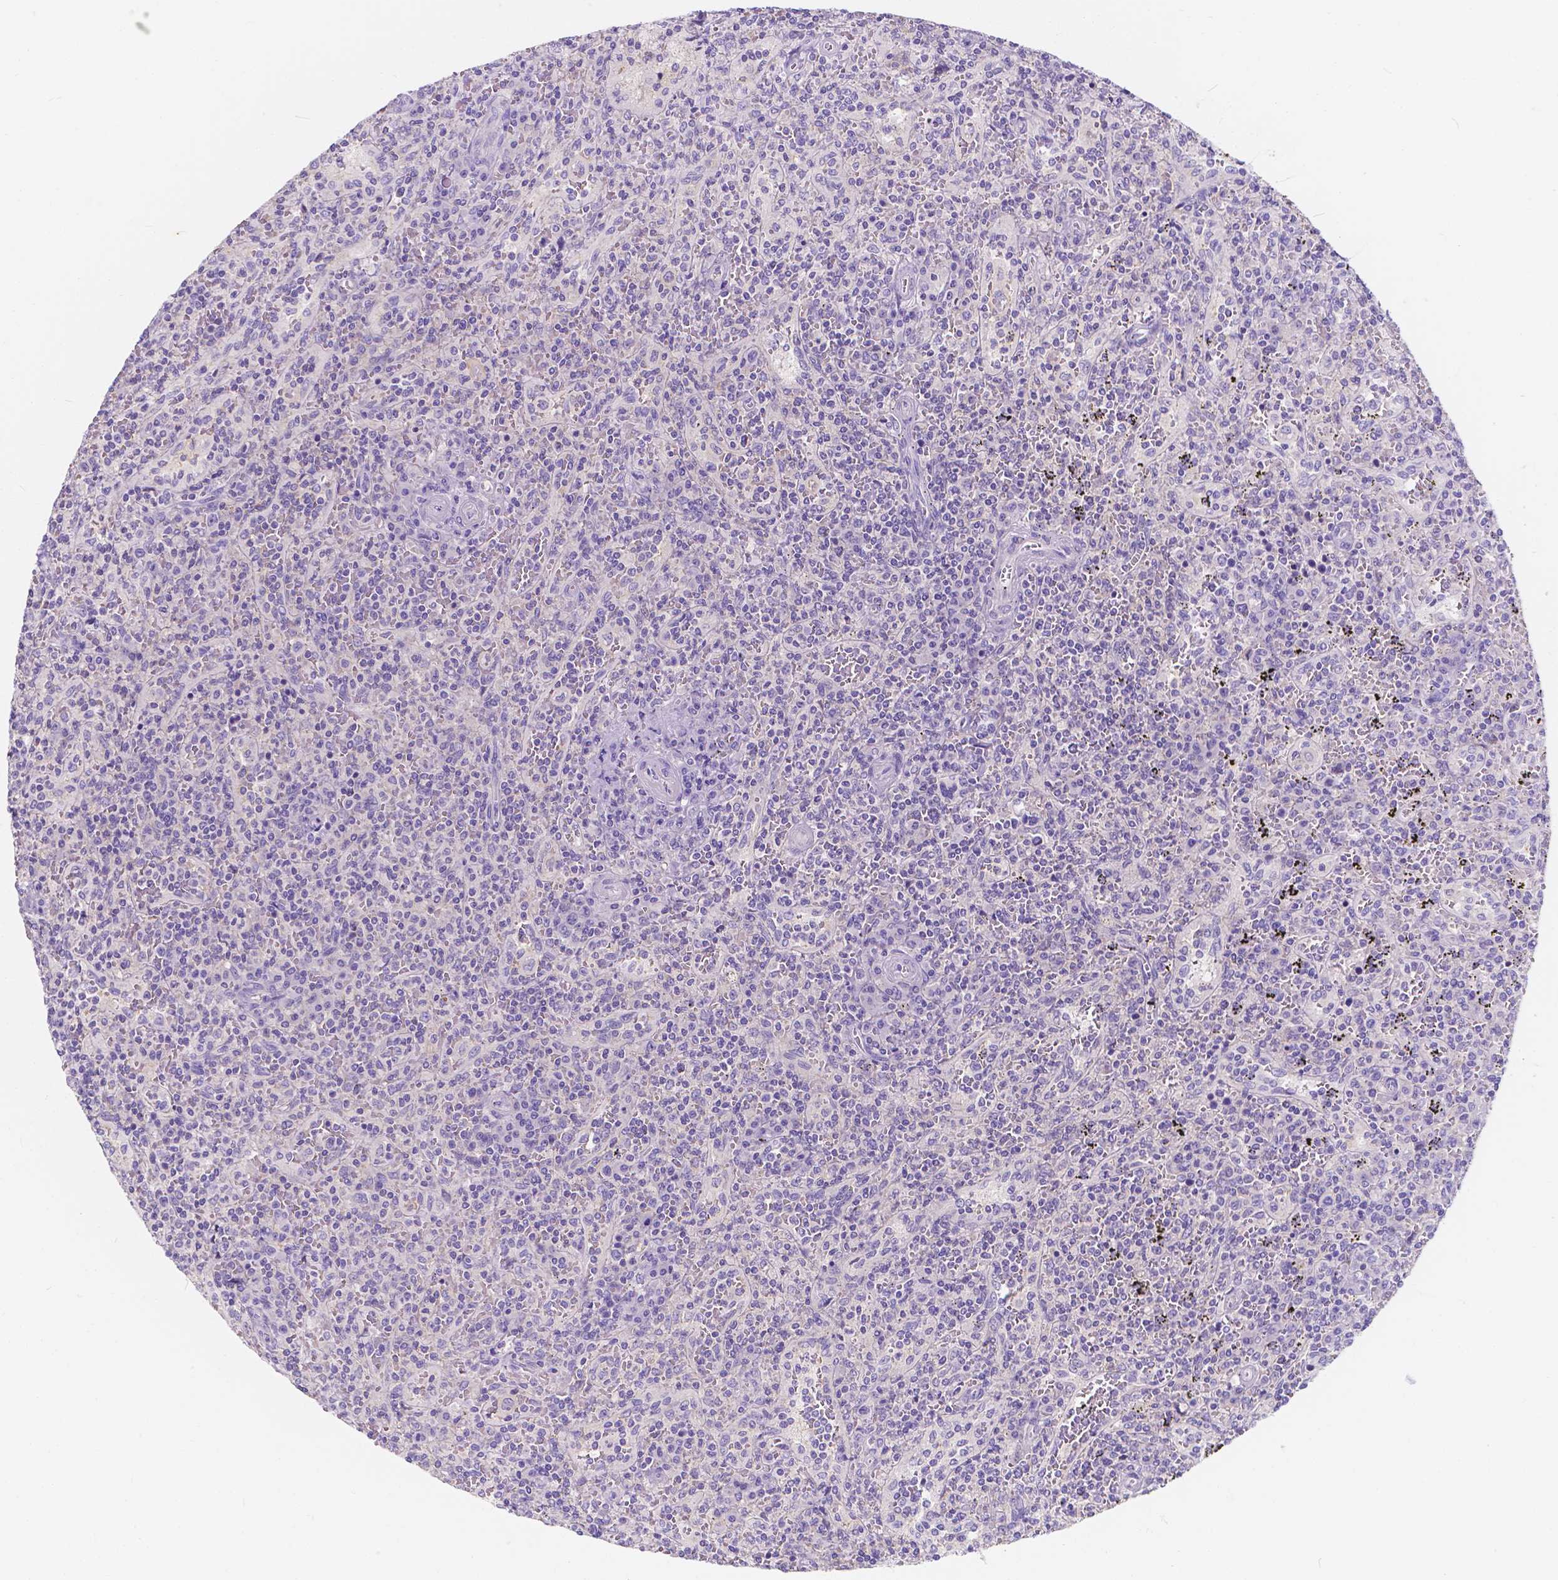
{"staining": {"intensity": "negative", "quantity": "none", "location": "none"}, "tissue": "lymphoma", "cell_type": "Tumor cells", "image_type": "cancer", "snomed": [{"axis": "morphology", "description": "Malignant lymphoma, non-Hodgkin's type, Low grade"}, {"axis": "topography", "description": "Spleen"}], "caption": "Immunohistochemical staining of human malignant lymphoma, non-Hodgkin's type (low-grade) displays no significant expression in tumor cells.", "gene": "CLSTN2", "patient": {"sex": "male", "age": 62}}